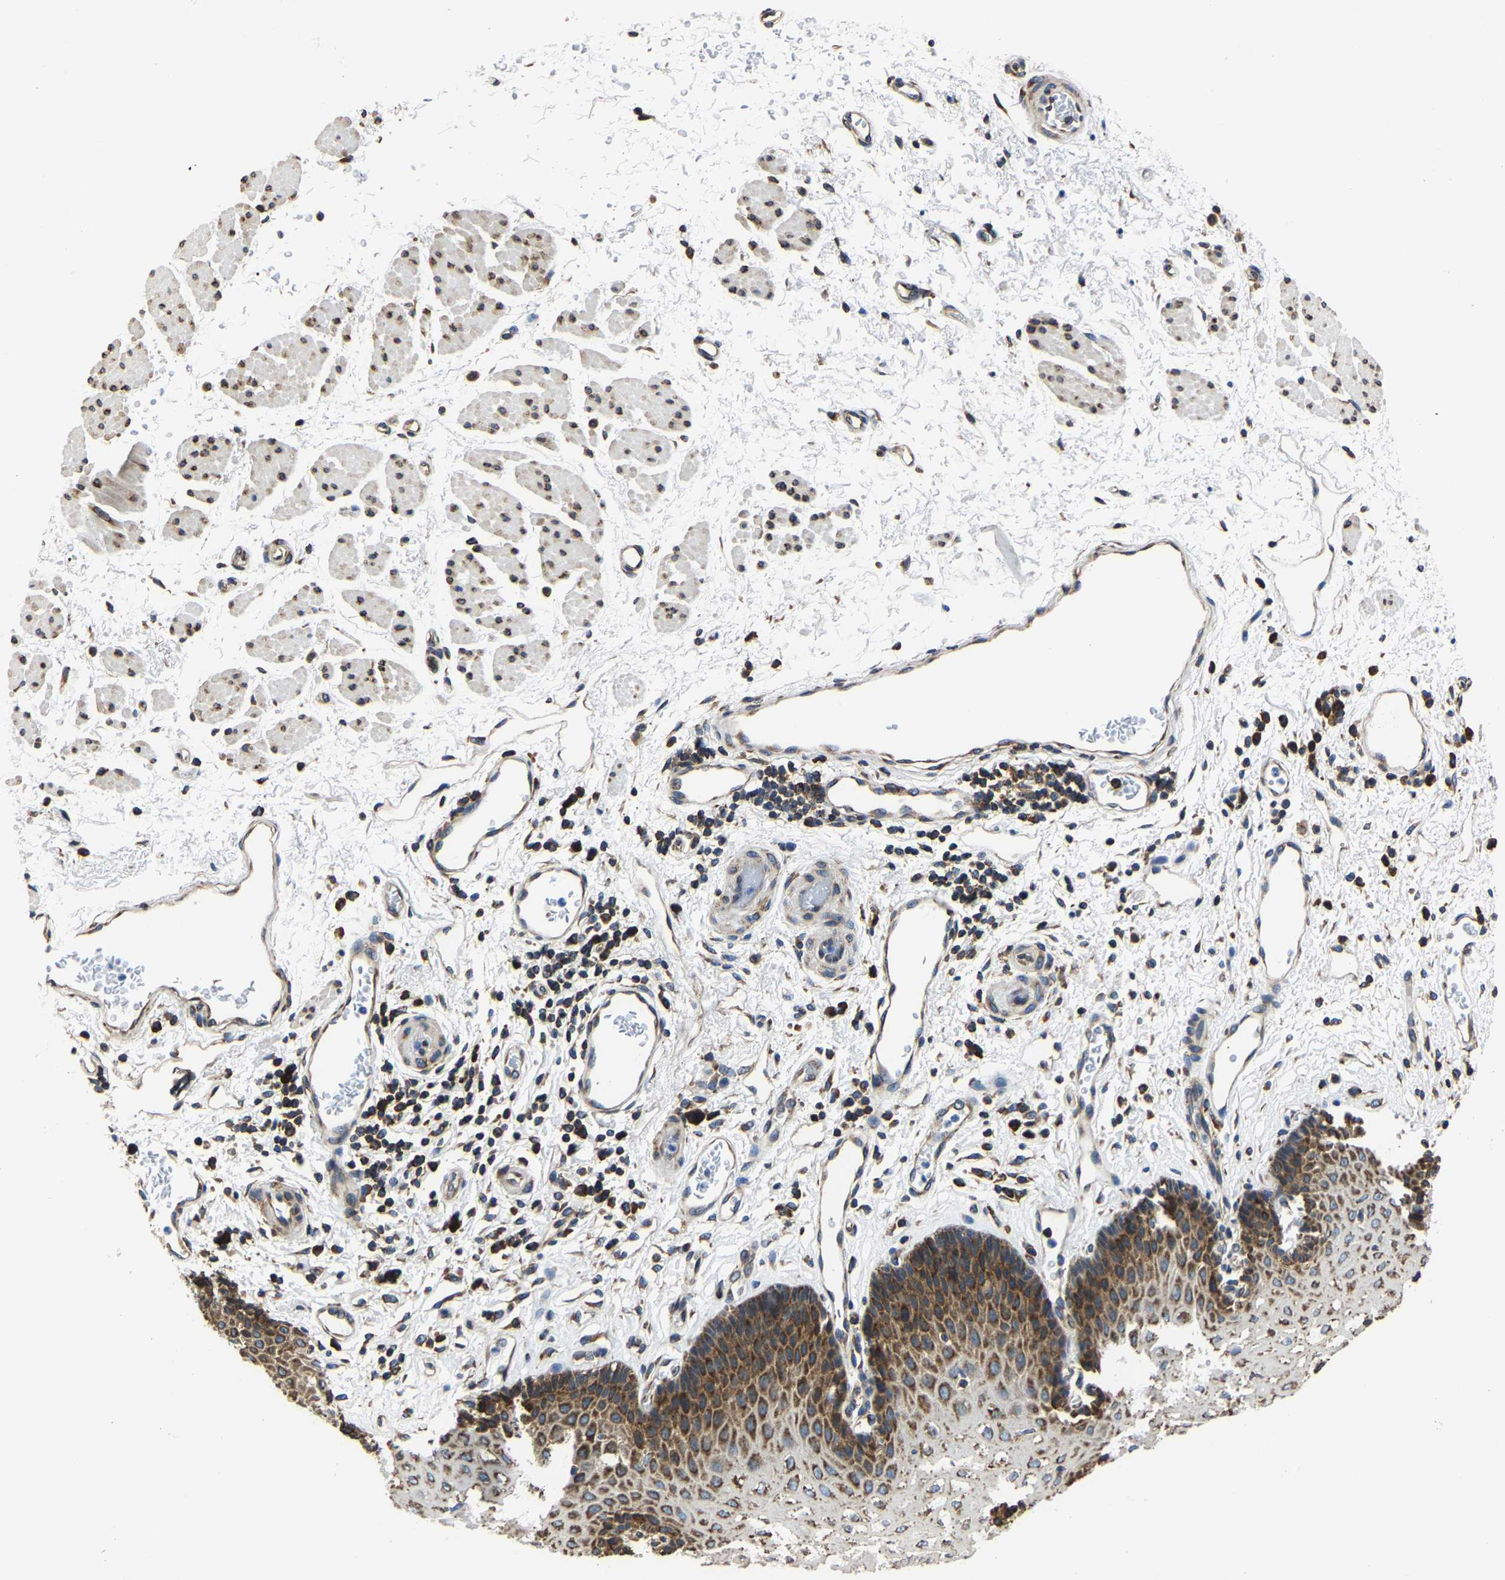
{"staining": {"intensity": "strong", "quantity": ">75%", "location": "cytoplasmic/membranous"}, "tissue": "esophagus", "cell_type": "Squamous epithelial cells", "image_type": "normal", "snomed": [{"axis": "morphology", "description": "Normal tissue, NOS"}, {"axis": "topography", "description": "Esophagus"}], "caption": "Normal esophagus demonstrates strong cytoplasmic/membranous expression in approximately >75% of squamous epithelial cells, visualized by immunohistochemistry.", "gene": "G3BP2", "patient": {"sex": "male", "age": 54}}